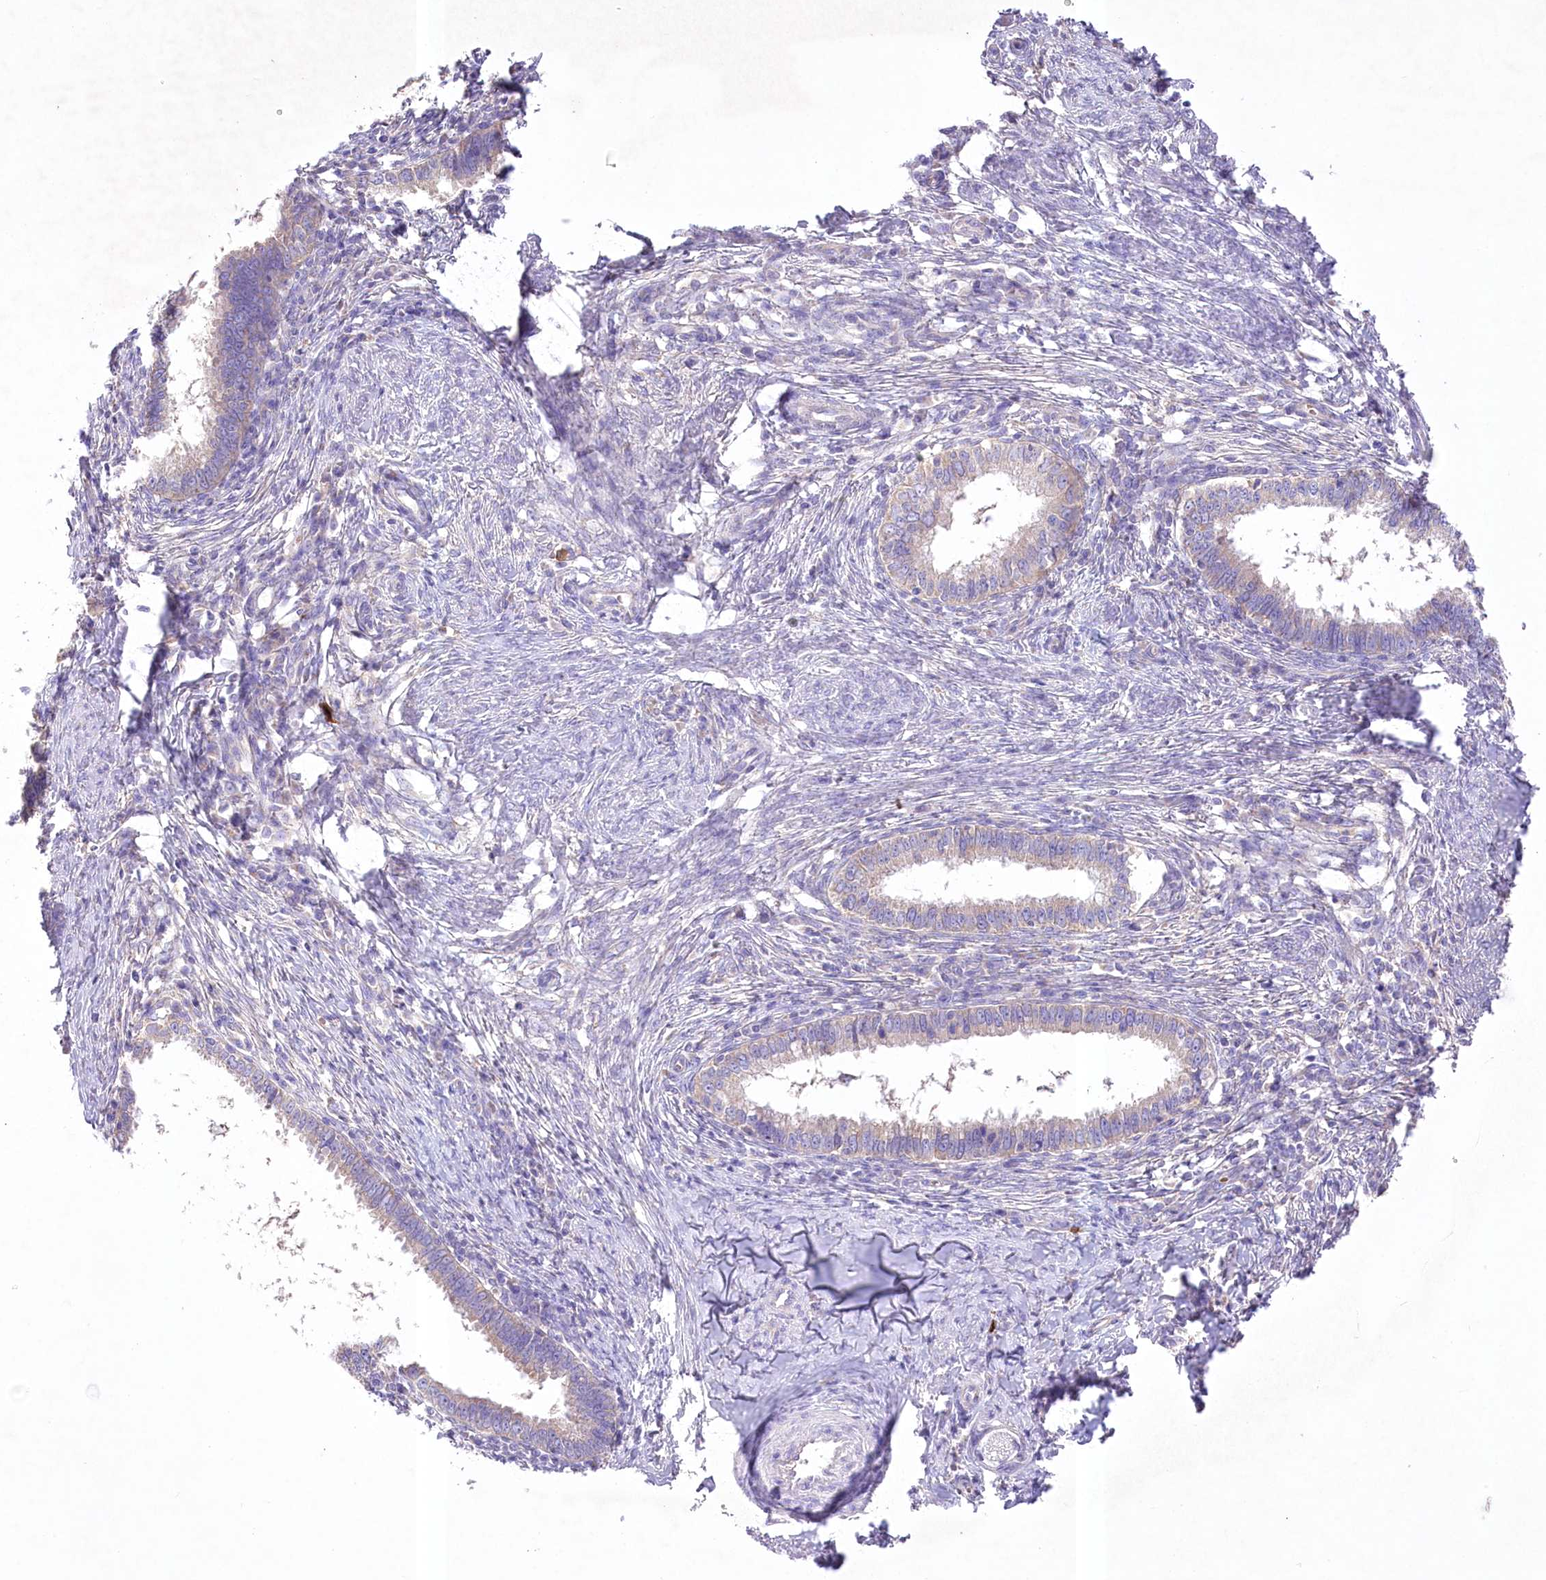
{"staining": {"intensity": "weak", "quantity": "25%-75%", "location": "cytoplasmic/membranous"}, "tissue": "cervical cancer", "cell_type": "Tumor cells", "image_type": "cancer", "snomed": [{"axis": "morphology", "description": "Adenocarcinoma, NOS"}, {"axis": "topography", "description": "Cervix"}], "caption": "Approximately 25%-75% of tumor cells in human cervical adenocarcinoma exhibit weak cytoplasmic/membranous protein positivity as visualized by brown immunohistochemical staining.", "gene": "PRSS53", "patient": {"sex": "female", "age": 36}}